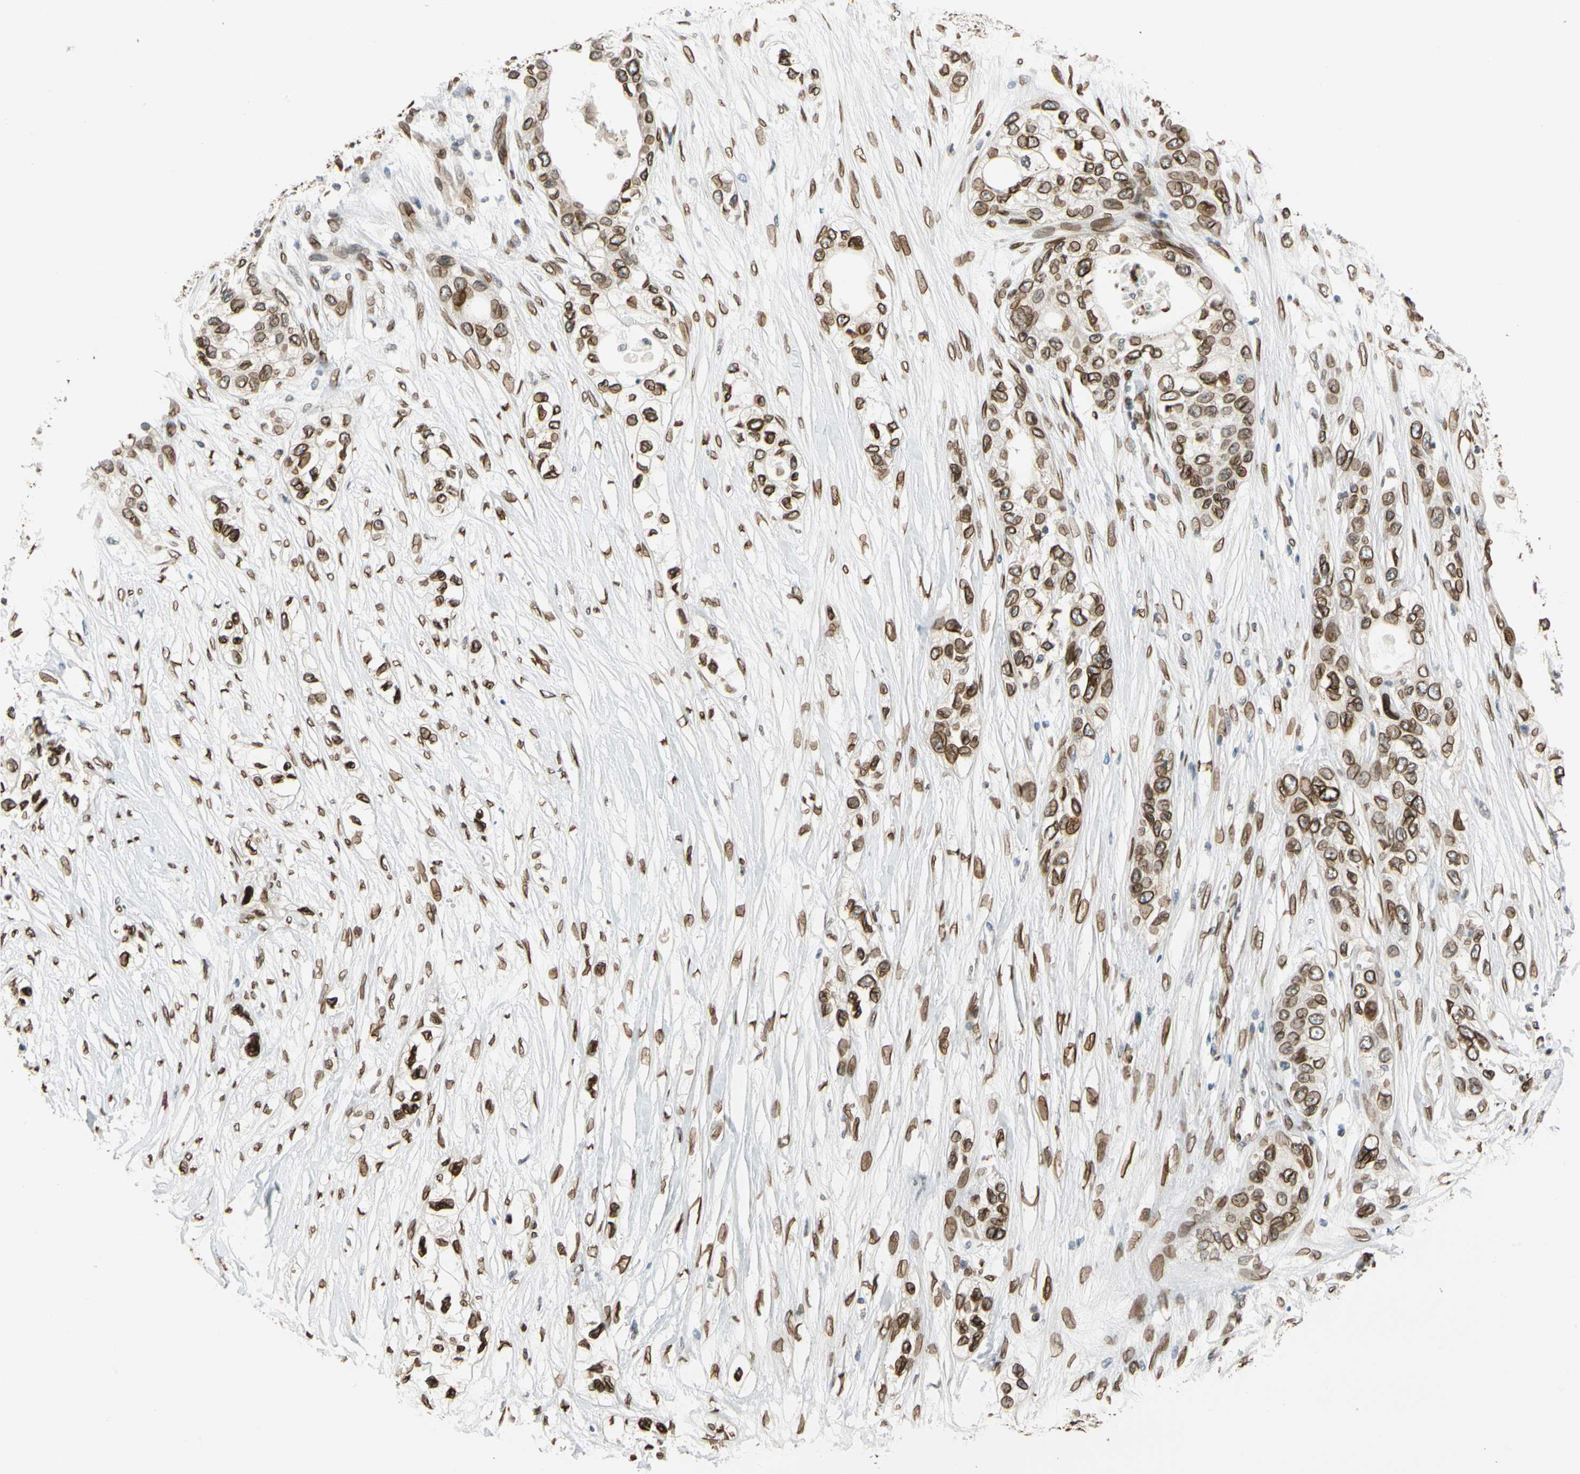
{"staining": {"intensity": "strong", "quantity": ">75%", "location": "cytoplasmic/membranous,nuclear"}, "tissue": "pancreatic cancer", "cell_type": "Tumor cells", "image_type": "cancer", "snomed": [{"axis": "morphology", "description": "Adenocarcinoma, NOS"}, {"axis": "topography", "description": "Pancreas"}], "caption": "Immunohistochemical staining of pancreatic cancer exhibits high levels of strong cytoplasmic/membranous and nuclear protein expression in approximately >75% of tumor cells. The protein is stained brown, and the nuclei are stained in blue (DAB IHC with brightfield microscopy, high magnification).", "gene": "SUN1", "patient": {"sex": "female", "age": 70}}